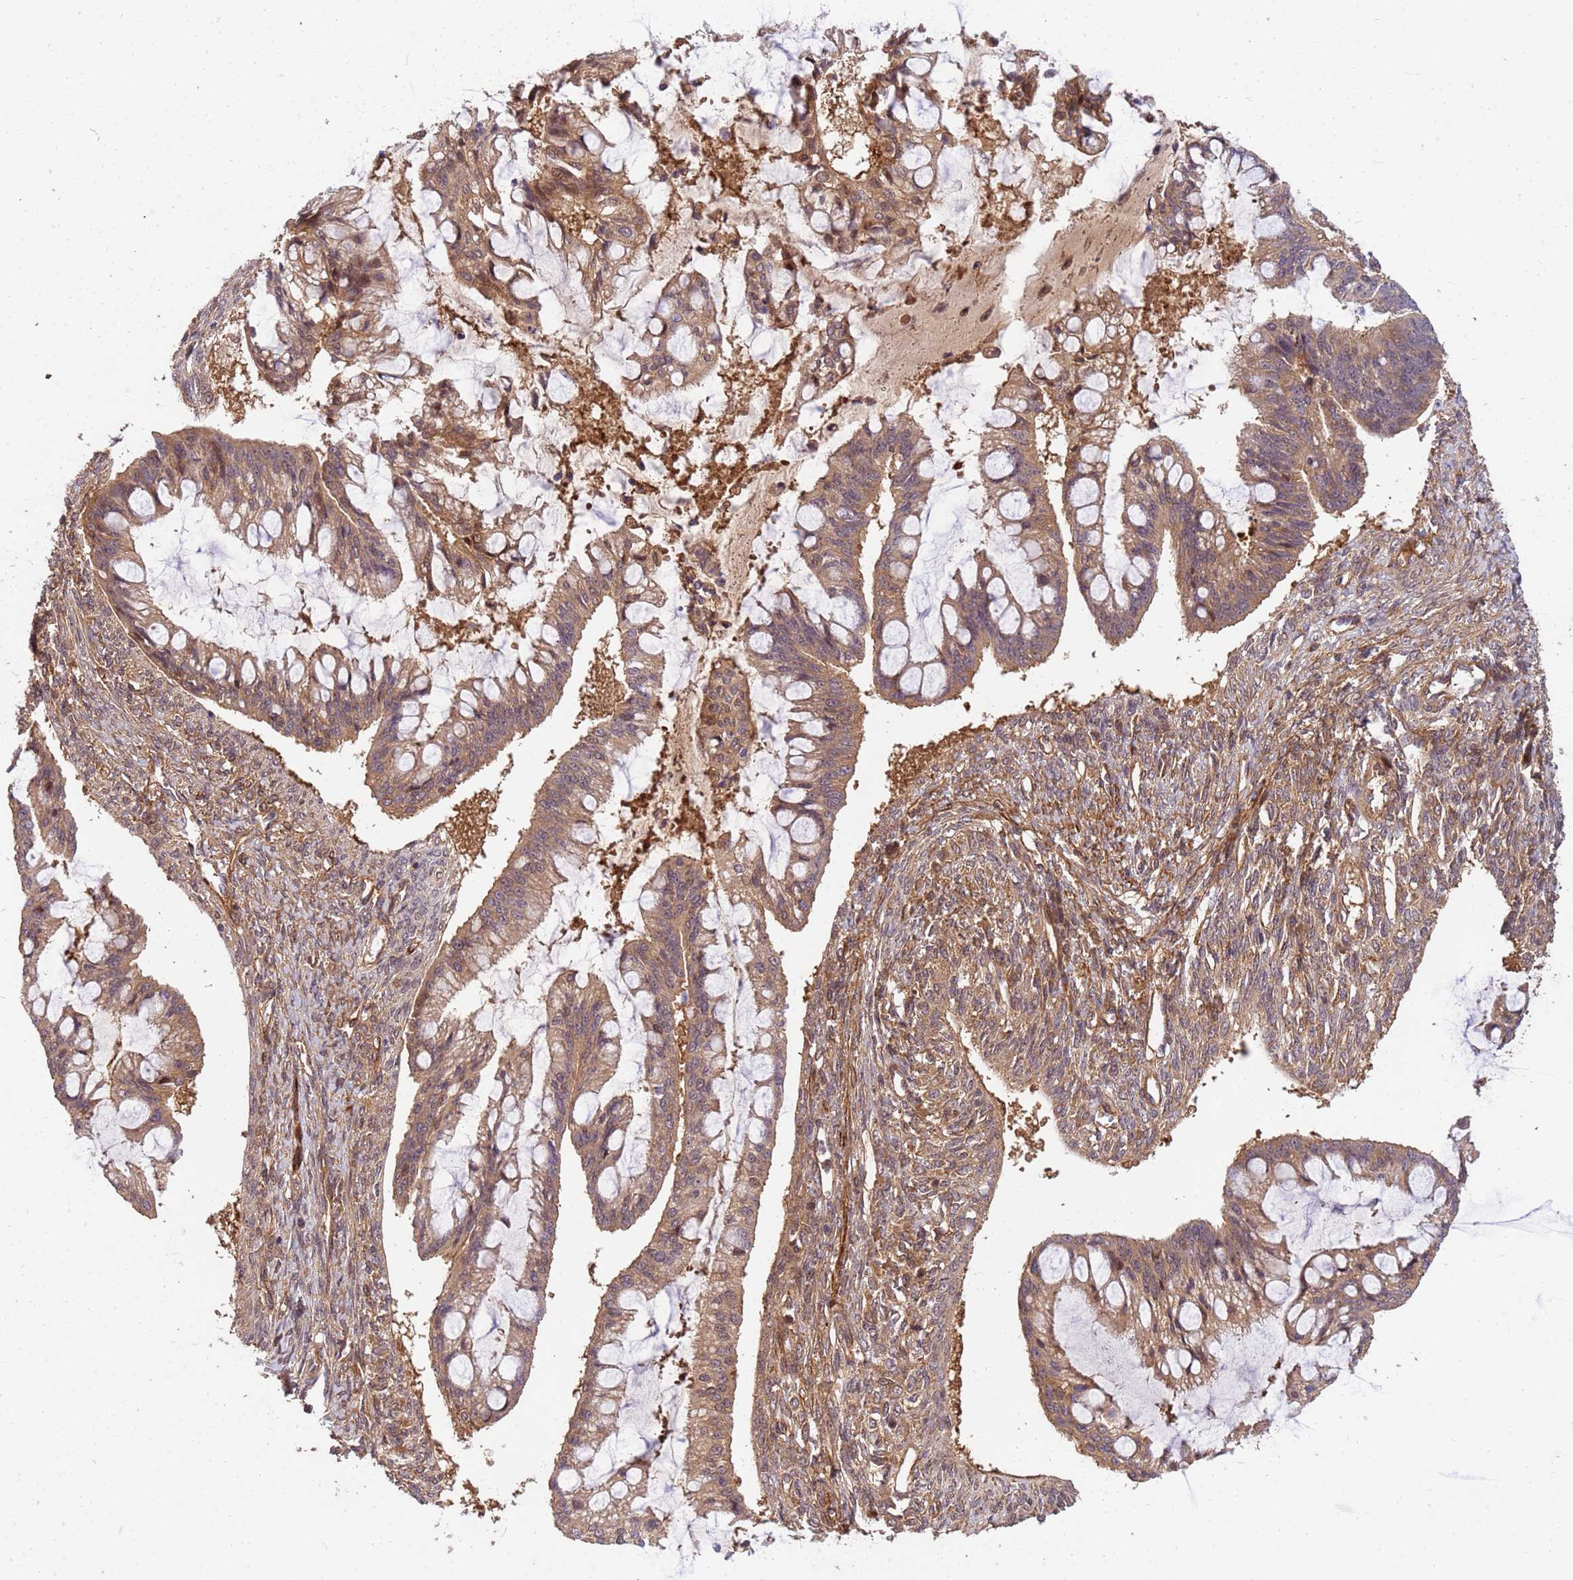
{"staining": {"intensity": "moderate", "quantity": ">75%", "location": "cytoplasmic/membranous"}, "tissue": "ovarian cancer", "cell_type": "Tumor cells", "image_type": "cancer", "snomed": [{"axis": "morphology", "description": "Cystadenocarcinoma, mucinous, NOS"}, {"axis": "topography", "description": "Ovary"}], "caption": "Protein staining reveals moderate cytoplasmic/membranous positivity in about >75% of tumor cells in ovarian cancer.", "gene": "PPP2CB", "patient": {"sex": "female", "age": 73}}